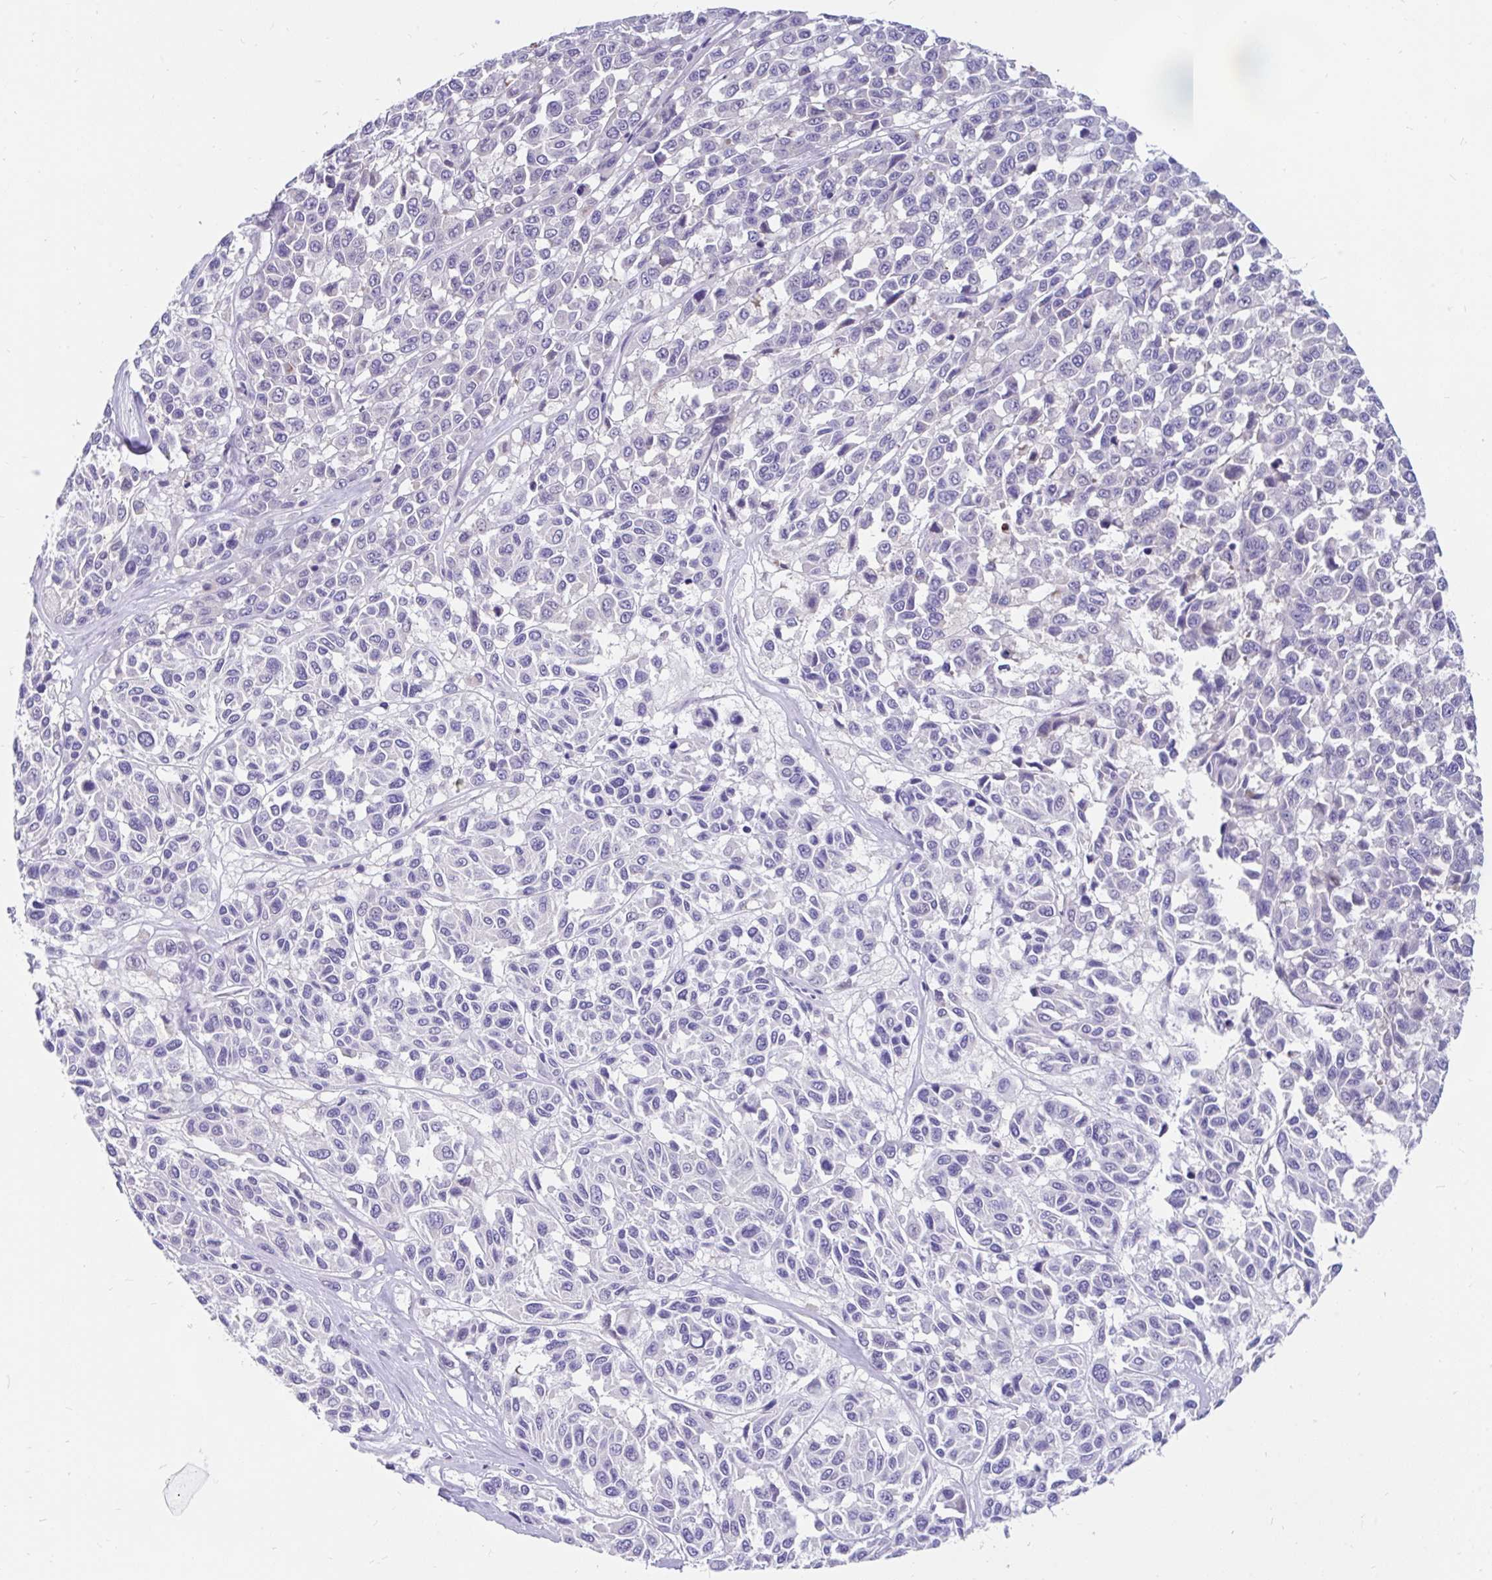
{"staining": {"intensity": "negative", "quantity": "none", "location": "none"}, "tissue": "melanoma", "cell_type": "Tumor cells", "image_type": "cancer", "snomed": [{"axis": "morphology", "description": "Malignant melanoma, NOS"}, {"axis": "topography", "description": "Skin"}], "caption": "Melanoma stained for a protein using immunohistochemistry exhibits no staining tumor cells.", "gene": "KIAA2013", "patient": {"sex": "female", "age": 66}}